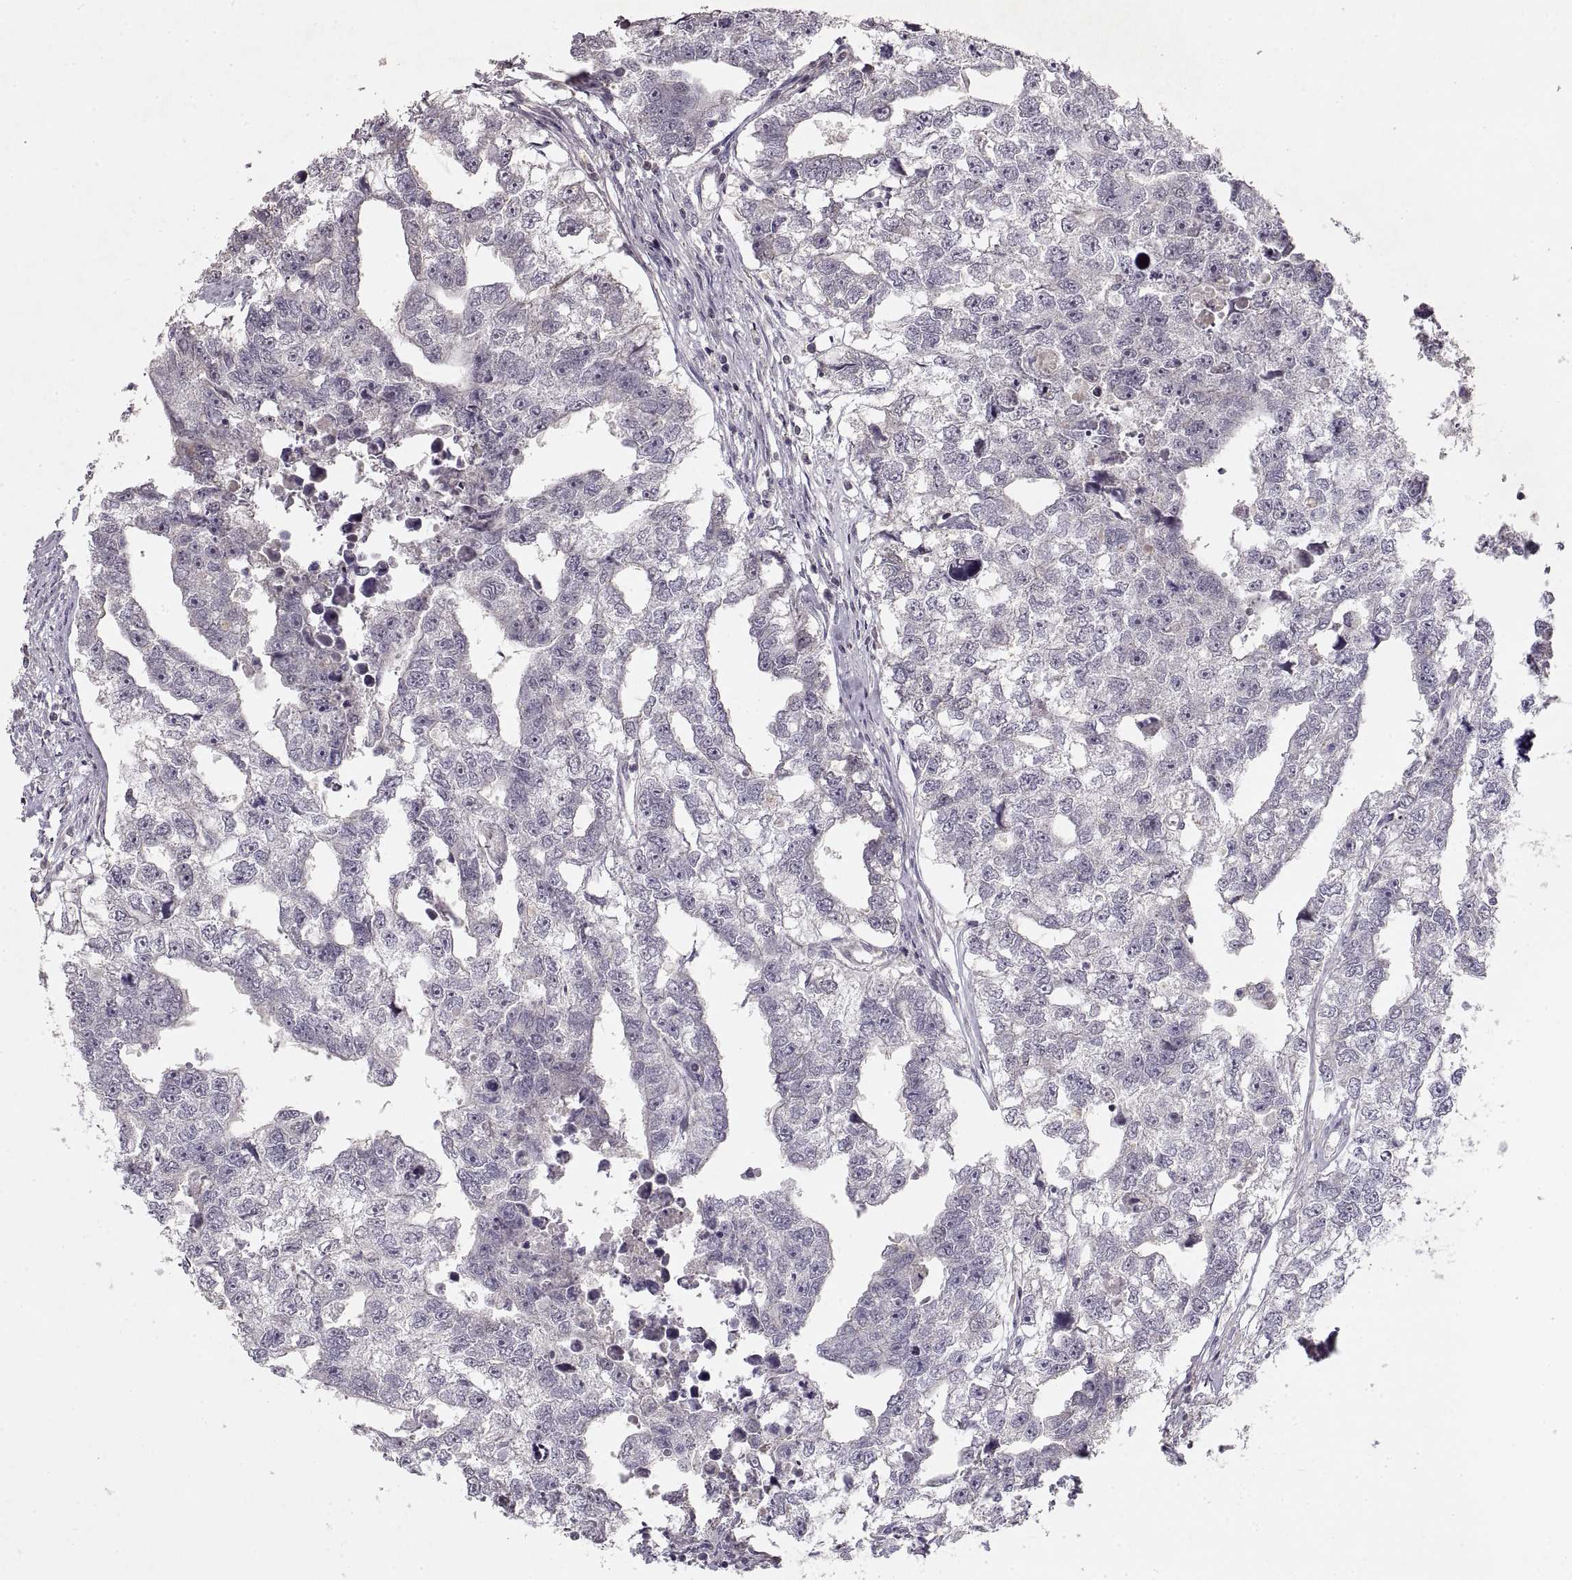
{"staining": {"intensity": "negative", "quantity": "none", "location": "none"}, "tissue": "testis cancer", "cell_type": "Tumor cells", "image_type": "cancer", "snomed": [{"axis": "morphology", "description": "Carcinoma, Embryonal, NOS"}, {"axis": "morphology", "description": "Teratoma, malignant, NOS"}, {"axis": "topography", "description": "Testis"}], "caption": "Immunohistochemistry (IHC) histopathology image of testis cancer stained for a protein (brown), which reveals no positivity in tumor cells.", "gene": "ADAM11", "patient": {"sex": "male", "age": 44}}